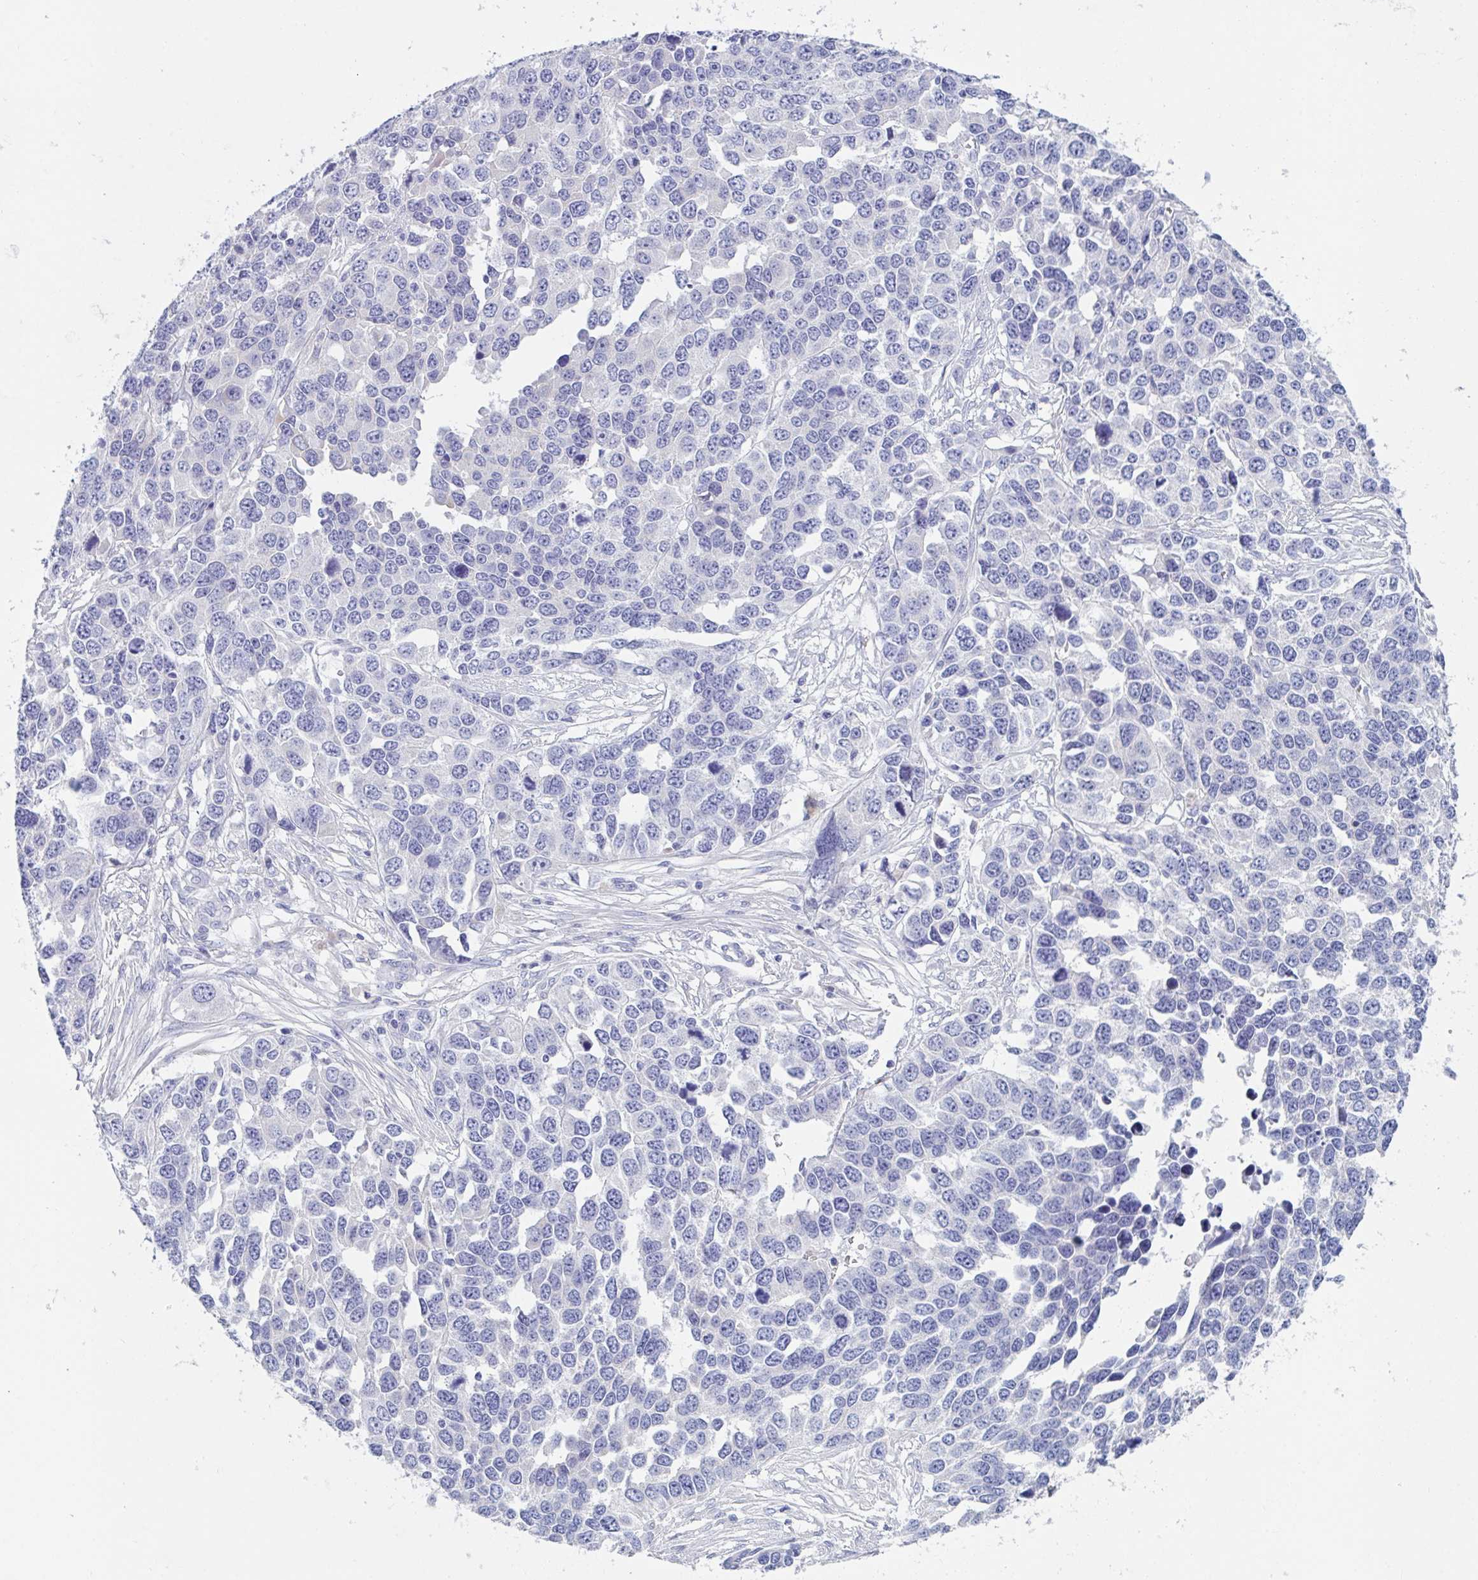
{"staining": {"intensity": "negative", "quantity": "none", "location": "none"}, "tissue": "ovarian cancer", "cell_type": "Tumor cells", "image_type": "cancer", "snomed": [{"axis": "morphology", "description": "Cystadenocarcinoma, serous, NOS"}, {"axis": "topography", "description": "Ovary"}], "caption": "Immunohistochemical staining of human serous cystadenocarcinoma (ovarian) demonstrates no significant staining in tumor cells. The staining was performed using DAB to visualize the protein expression in brown, while the nuclei were stained in blue with hematoxylin (Magnification: 20x).", "gene": "NT5C3B", "patient": {"sex": "female", "age": 76}}